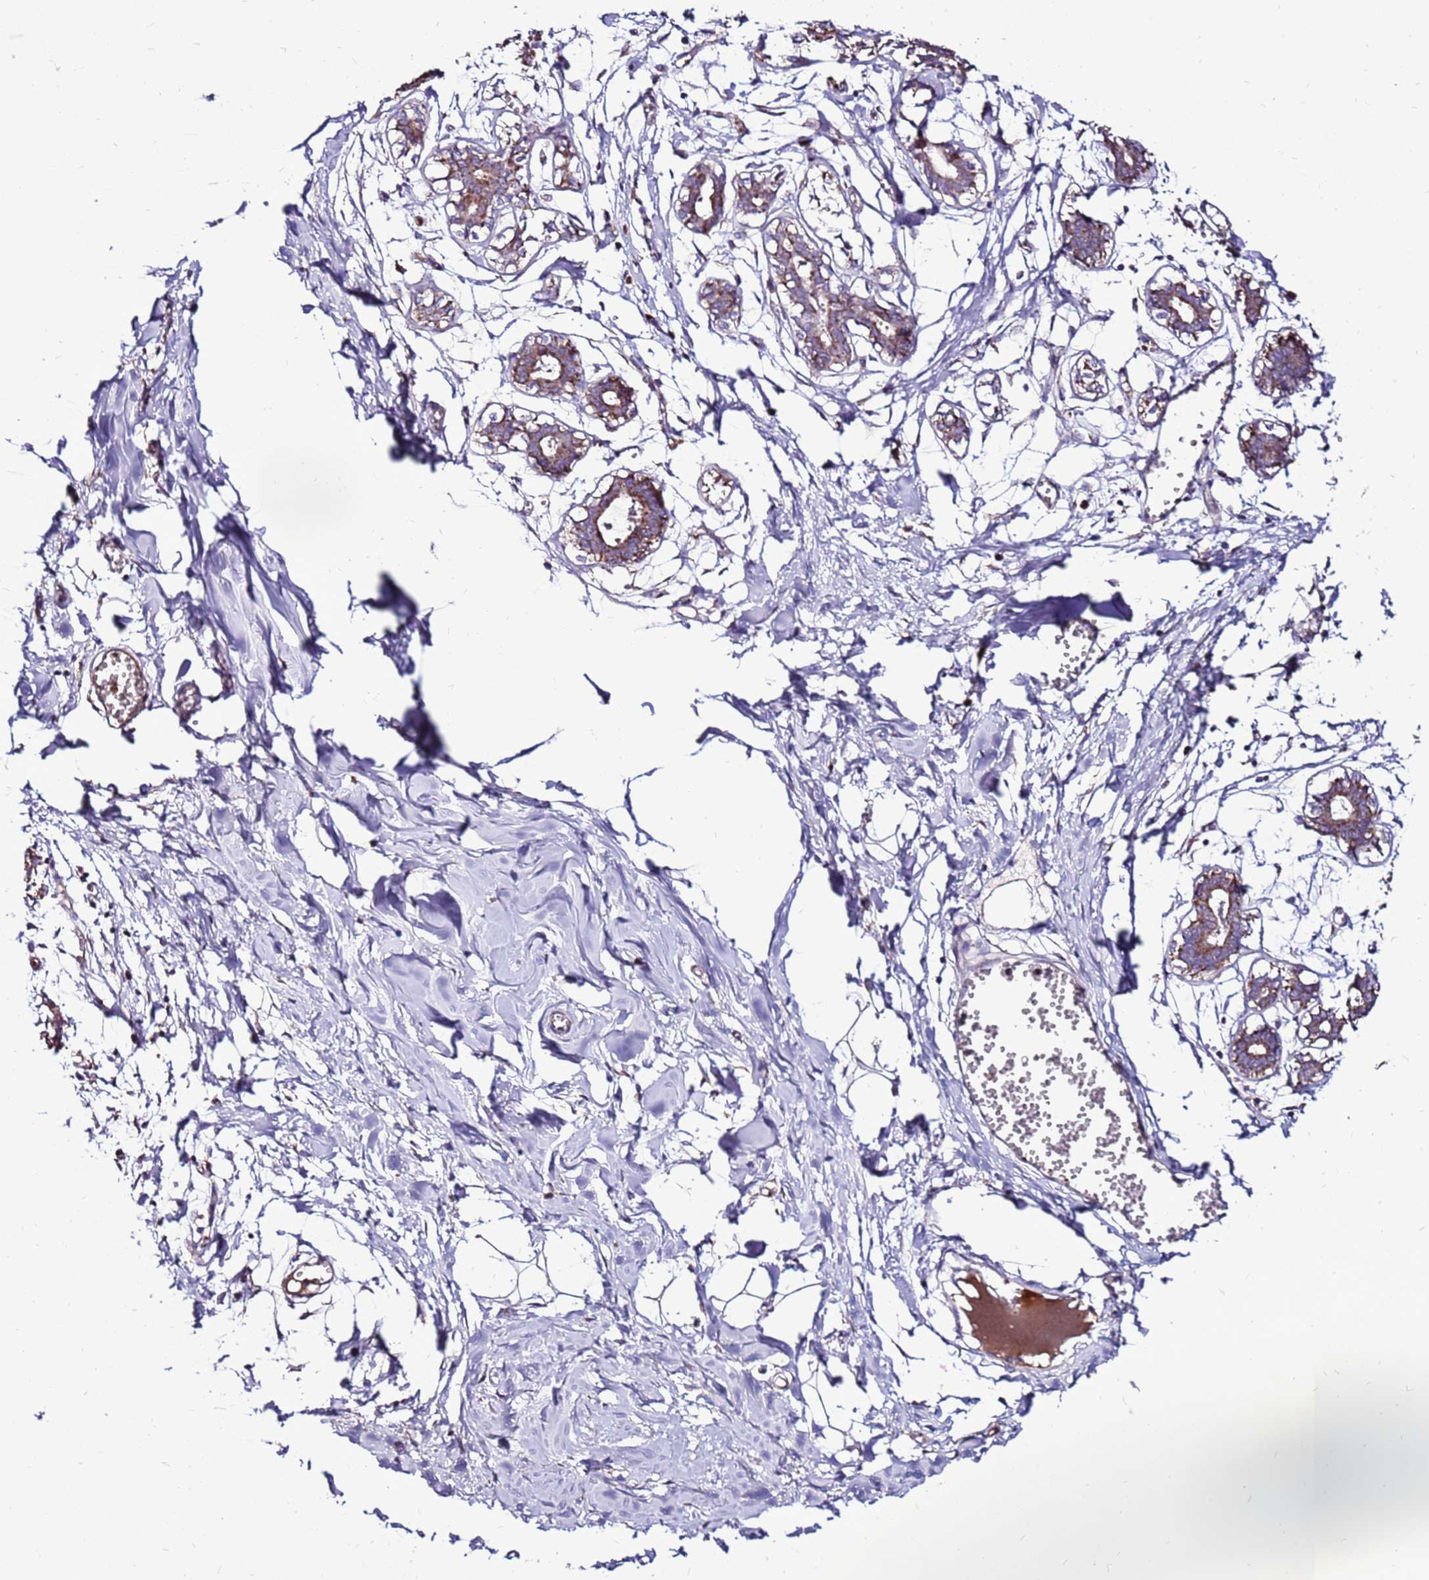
{"staining": {"intensity": "weak", "quantity": ">75%", "location": "cytoplasmic/membranous"}, "tissue": "breast", "cell_type": "Adipocytes", "image_type": "normal", "snomed": [{"axis": "morphology", "description": "Normal tissue, NOS"}, {"axis": "topography", "description": "Breast"}], "caption": "Breast stained with immunohistochemistry reveals weak cytoplasmic/membranous positivity in approximately >75% of adipocytes.", "gene": "SPSB3", "patient": {"sex": "female", "age": 27}}